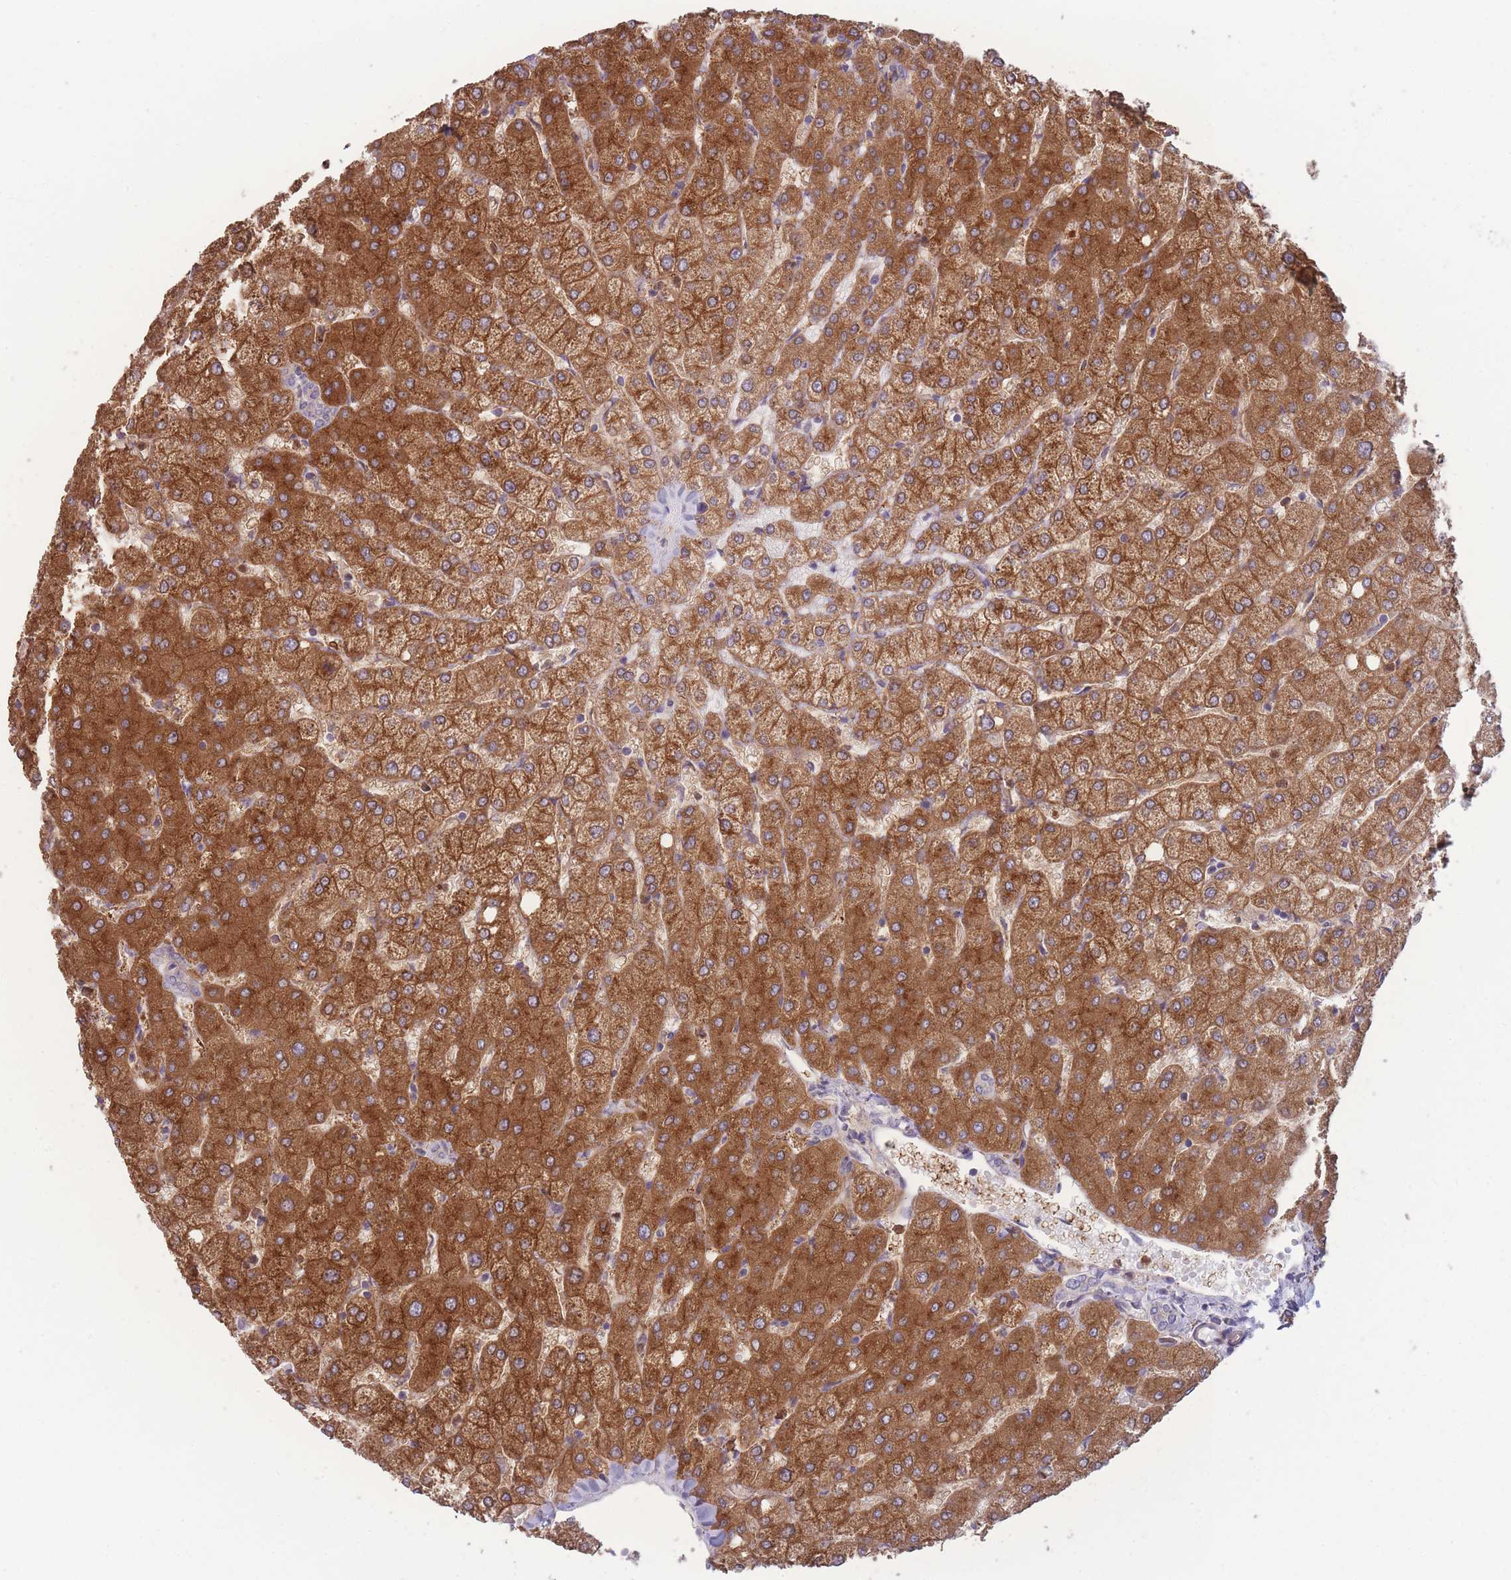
{"staining": {"intensity": "negative", "quantity": "none", "location": "none"}, "tissue": "liver", "cell_type": "Cholangiocytes", "image_type": "normal", "snomed": [{"axis": "morphology", "description": "Normal tissue, NOS"}, {"axis": "topography", "description": "Liver"}], "caption": "High magnification brightfield microscopy of normal liver stained with DAB (3,3'-diaminobenzidine) (brown) and counterstained with hematoxylin (blue): cholangiocytes show no significant staining.", "gene": "STEAP3", "patient": {"sex": "female", "age": 54}}